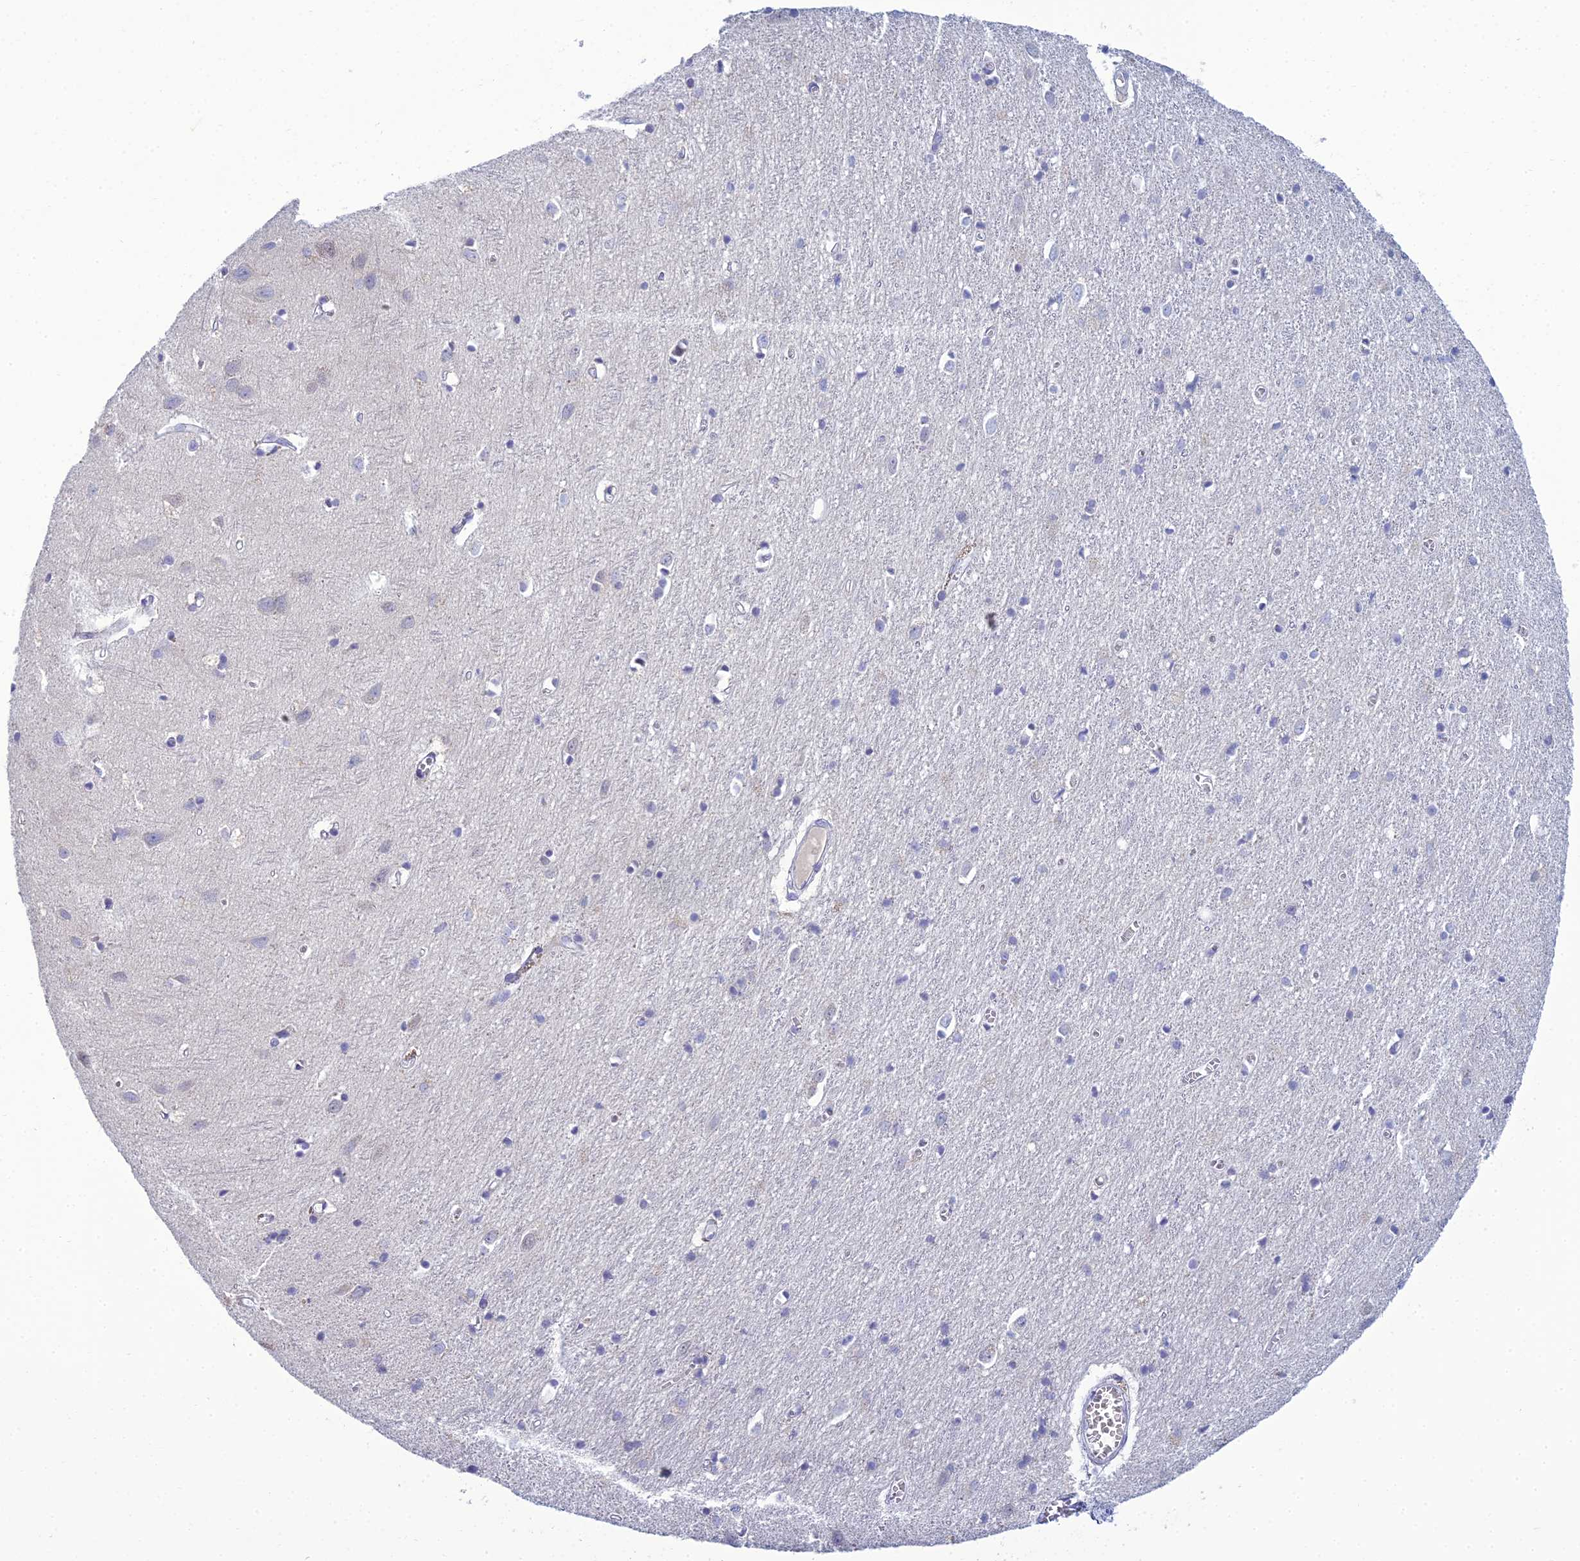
{"staining": {"intensity": "negative", "quantity": "none", "location": "none"}, "tissue": "cerebral cortex", "cell_type": "Endothelial cells", "image_type": "normal", "snomed": [{"axis": "morphology", "description": "Normal tissue, NOS"}, {"axis": "topography", "description": "Cerebral cortex"}], "caption": "A photomicrograph of human cerebral cortex is negative for staining in endothelial cells. The staining is performed using DAB (3,3'-diaminobenzidine) brown chromogen with nuclei counter-stained in using hematoxylin.", "gene": "MUC13", "patient": {"sex": "female", "age": 64}}